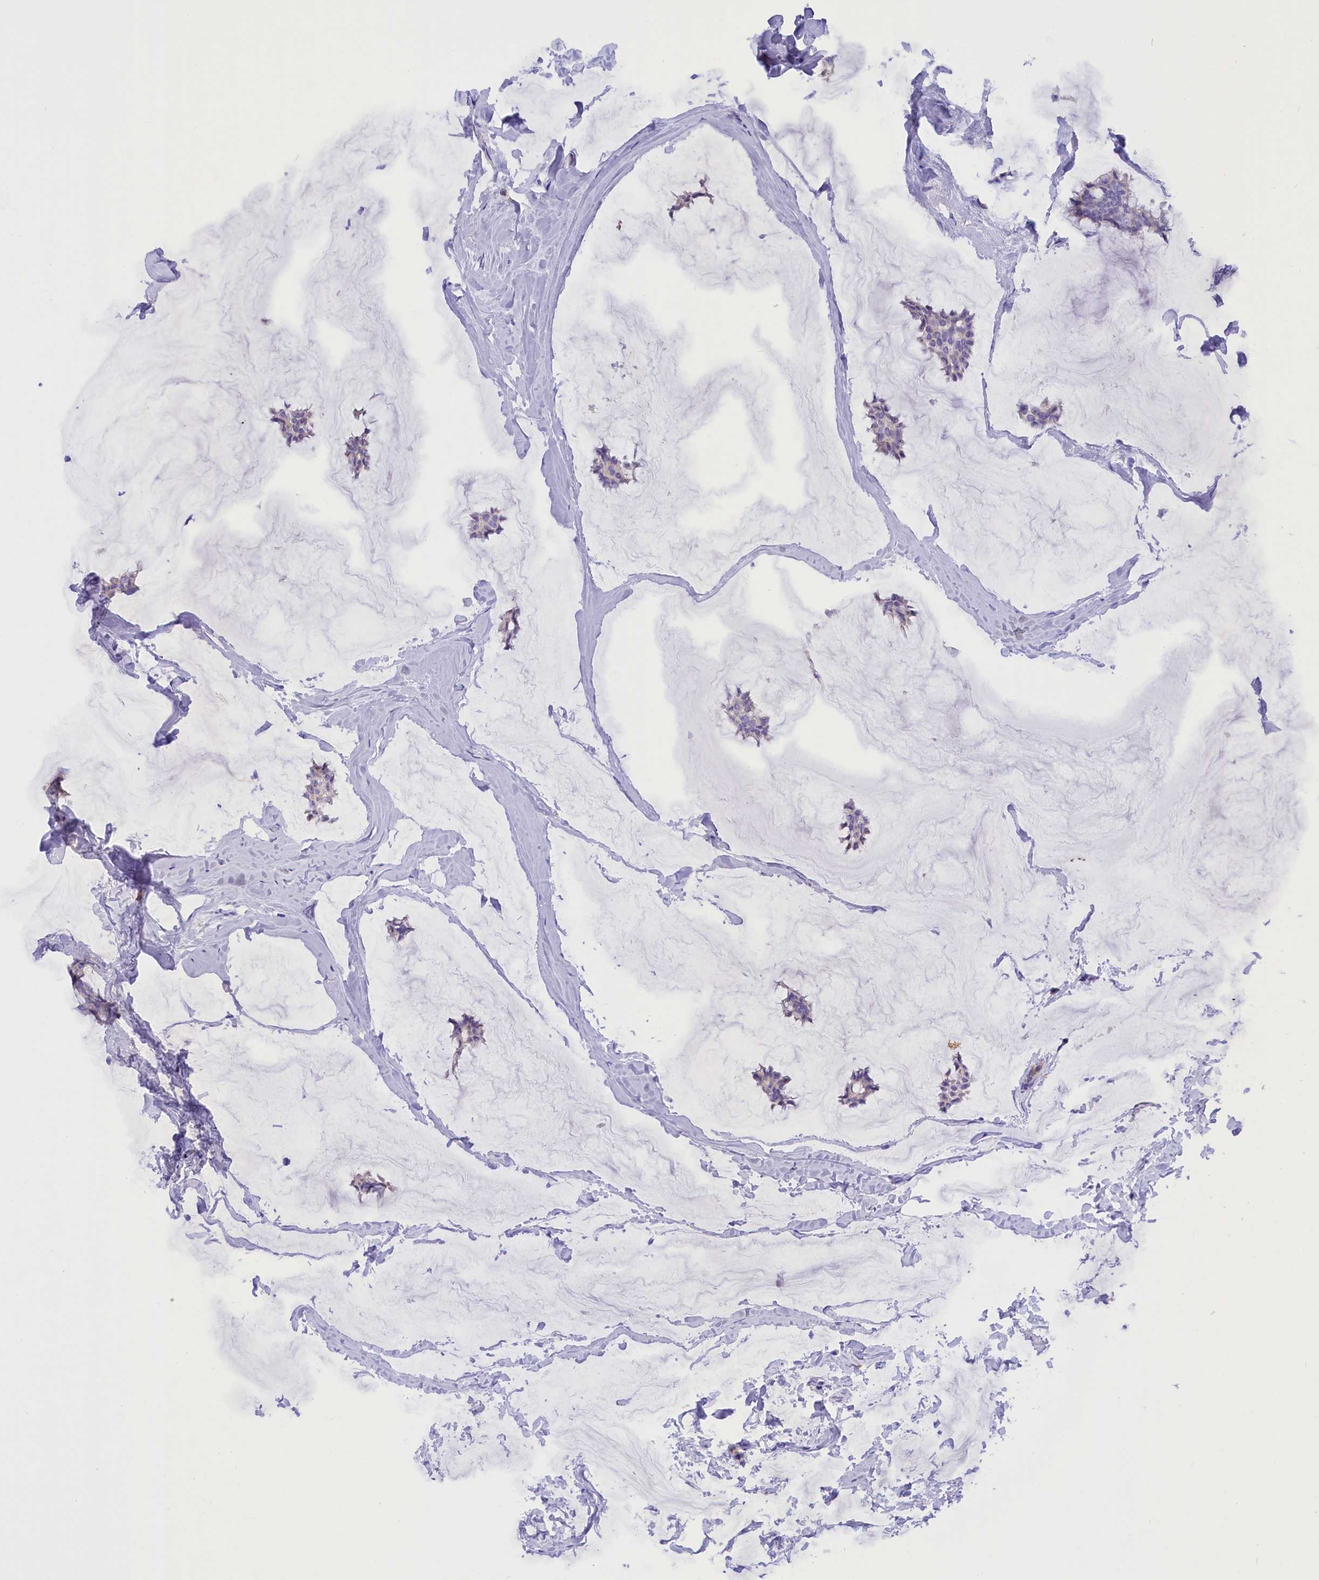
{"staining": {"intensity": "negative", "quantity": "none", "location": "none"}, "tissue": "breast cancer", "cell_type": "Tumor cells", "image_type": "cancer", "snomed": [{"axis": "morphology", "description": "Duct carcinoma"}, {"axis": "topography", "description": "Breast"}], "caption": "High magnification brightfield microscopy of breast cancer (infiltrating ductal carcinoma) stained with DAB (brown) and counterstained with hematoxylin (blue): tumor cells show no significant expression.", "gene": "COL6A5", "patient": {"sex": "female", "age": 93}}